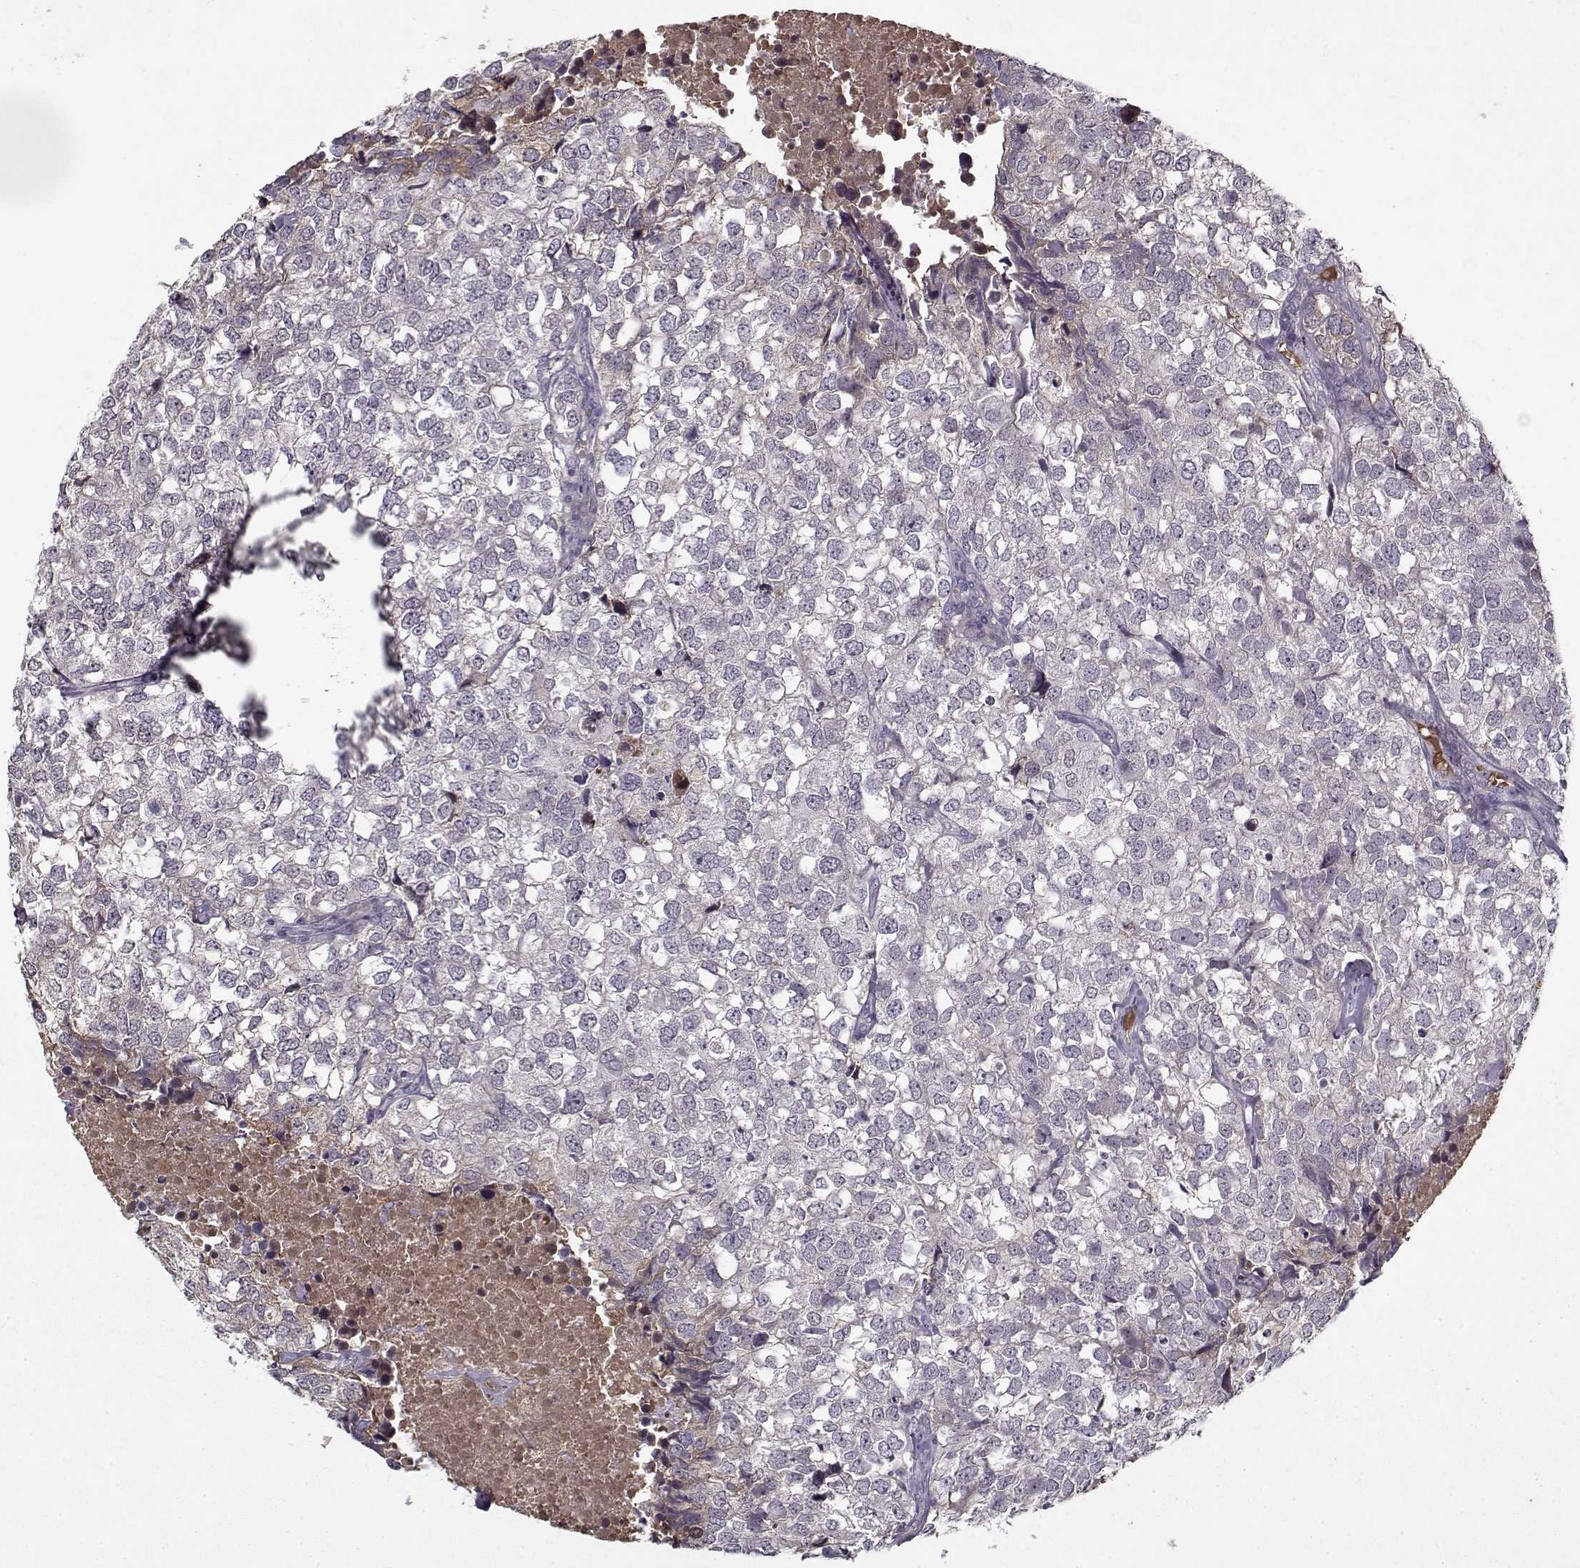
{"staining": {"intensity": "negative", "quantity": "none", "location": "none"}, "tissue": "breast cancer", "cell_type": "Tumor cells", "image_type": "cancer", "snomed": [{"axis": "morphology", "description": "Duct carcinoma"}, {"axis": "topography", "description": "Breast"}], "caption": "DAB immunohistochemical staining of breast cancer demonstrates no significant expression in tumor cells.", "gene": "AFM", "patient": {"sex": "female", "age": 30}}